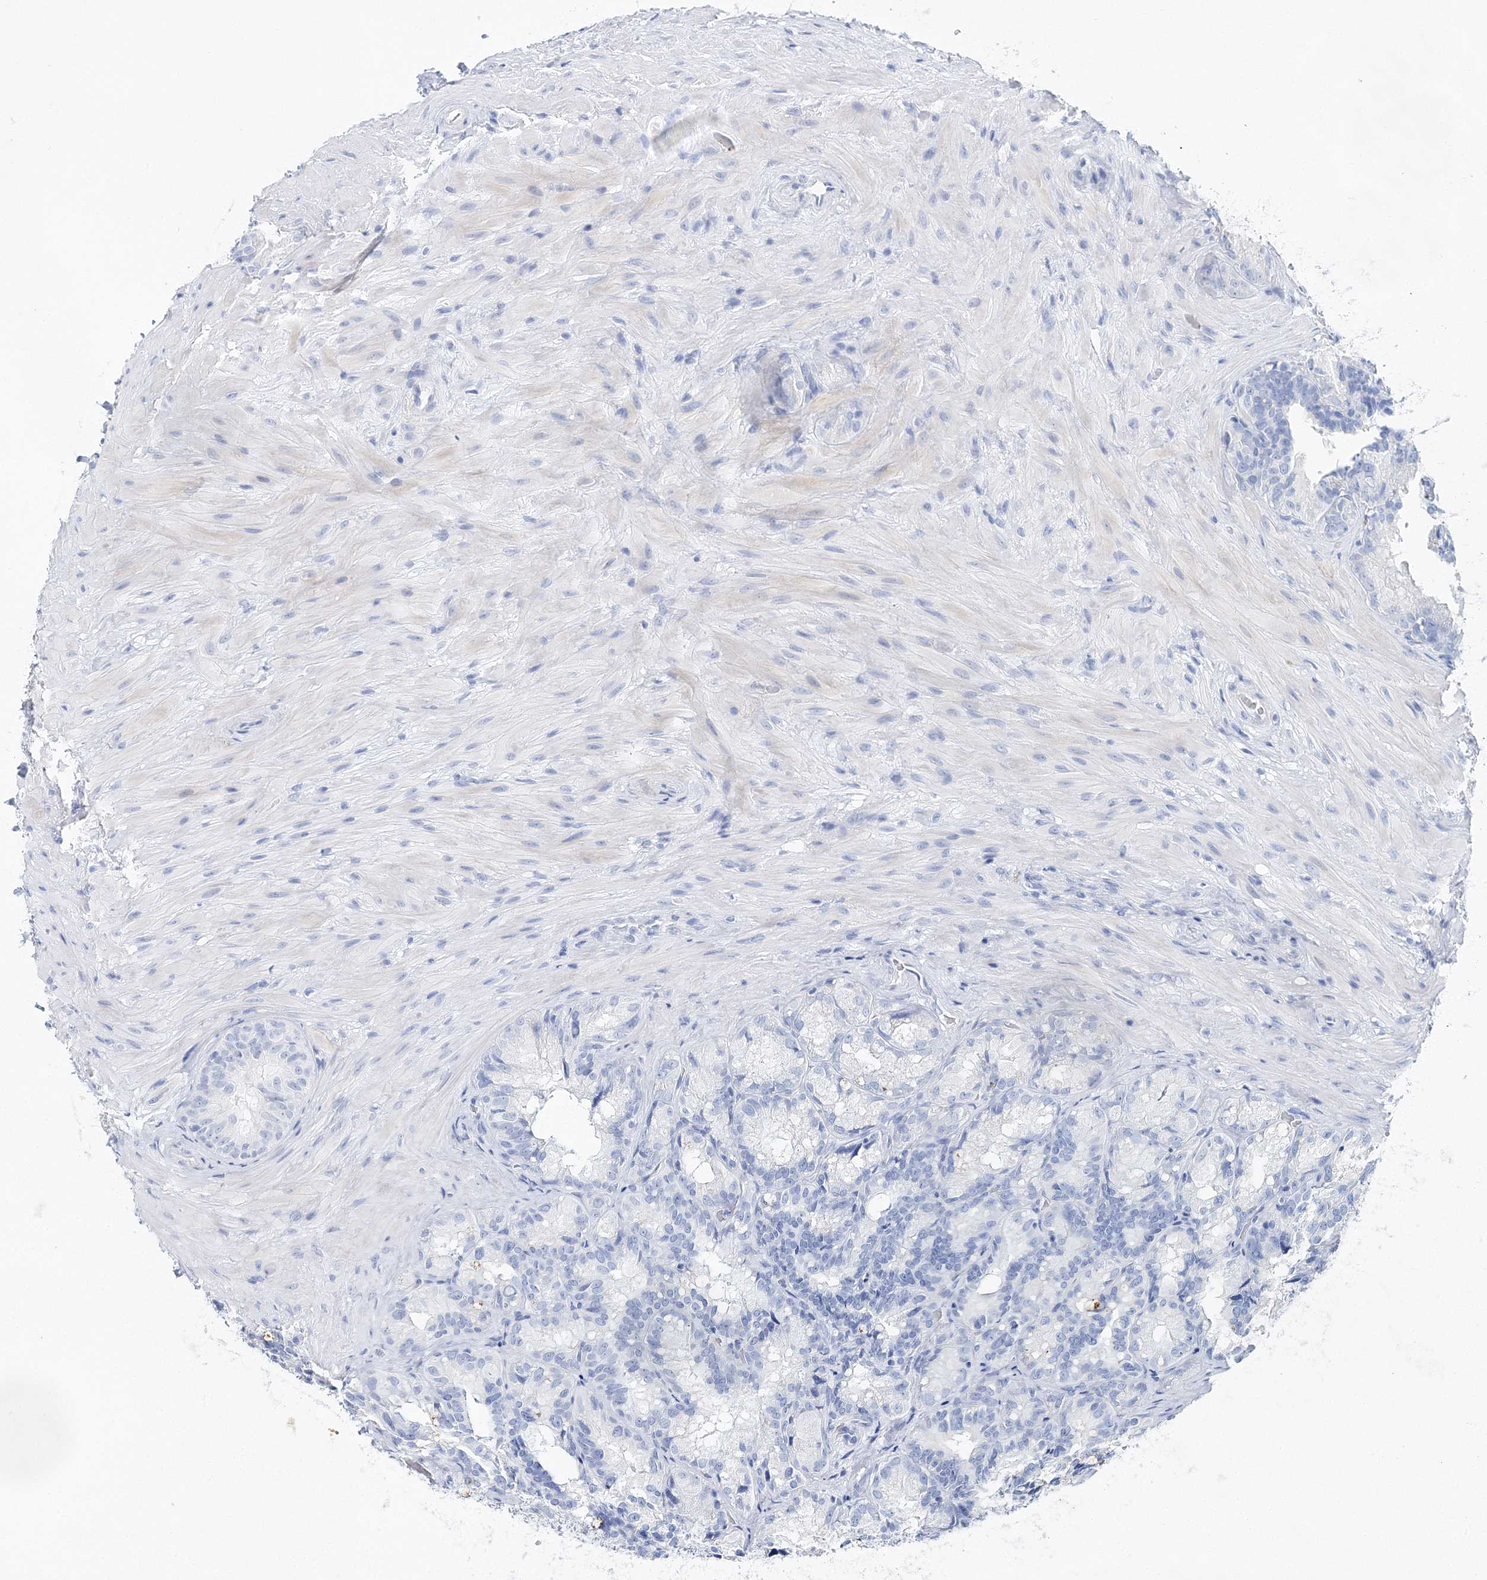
{"staining": {"intensity": "negative", "quantity": "none", "location": "none"}, "tissue": "seminal vesicle", "cell_type": "Glandular cells", "image_type": "normal", "snomed": [{"axis": "morphology", "description": "Normal tissue, NOS"}, {"axis": "topography", "description": "Seminal veicle"}], "caption": "This is an immunohistochemistry photomicrograph of unremarkable seminal vesicle. There is no expression in glandular cells.", "gene": "MYOZ2", "patient": {"sex": "male", "age": 60}}